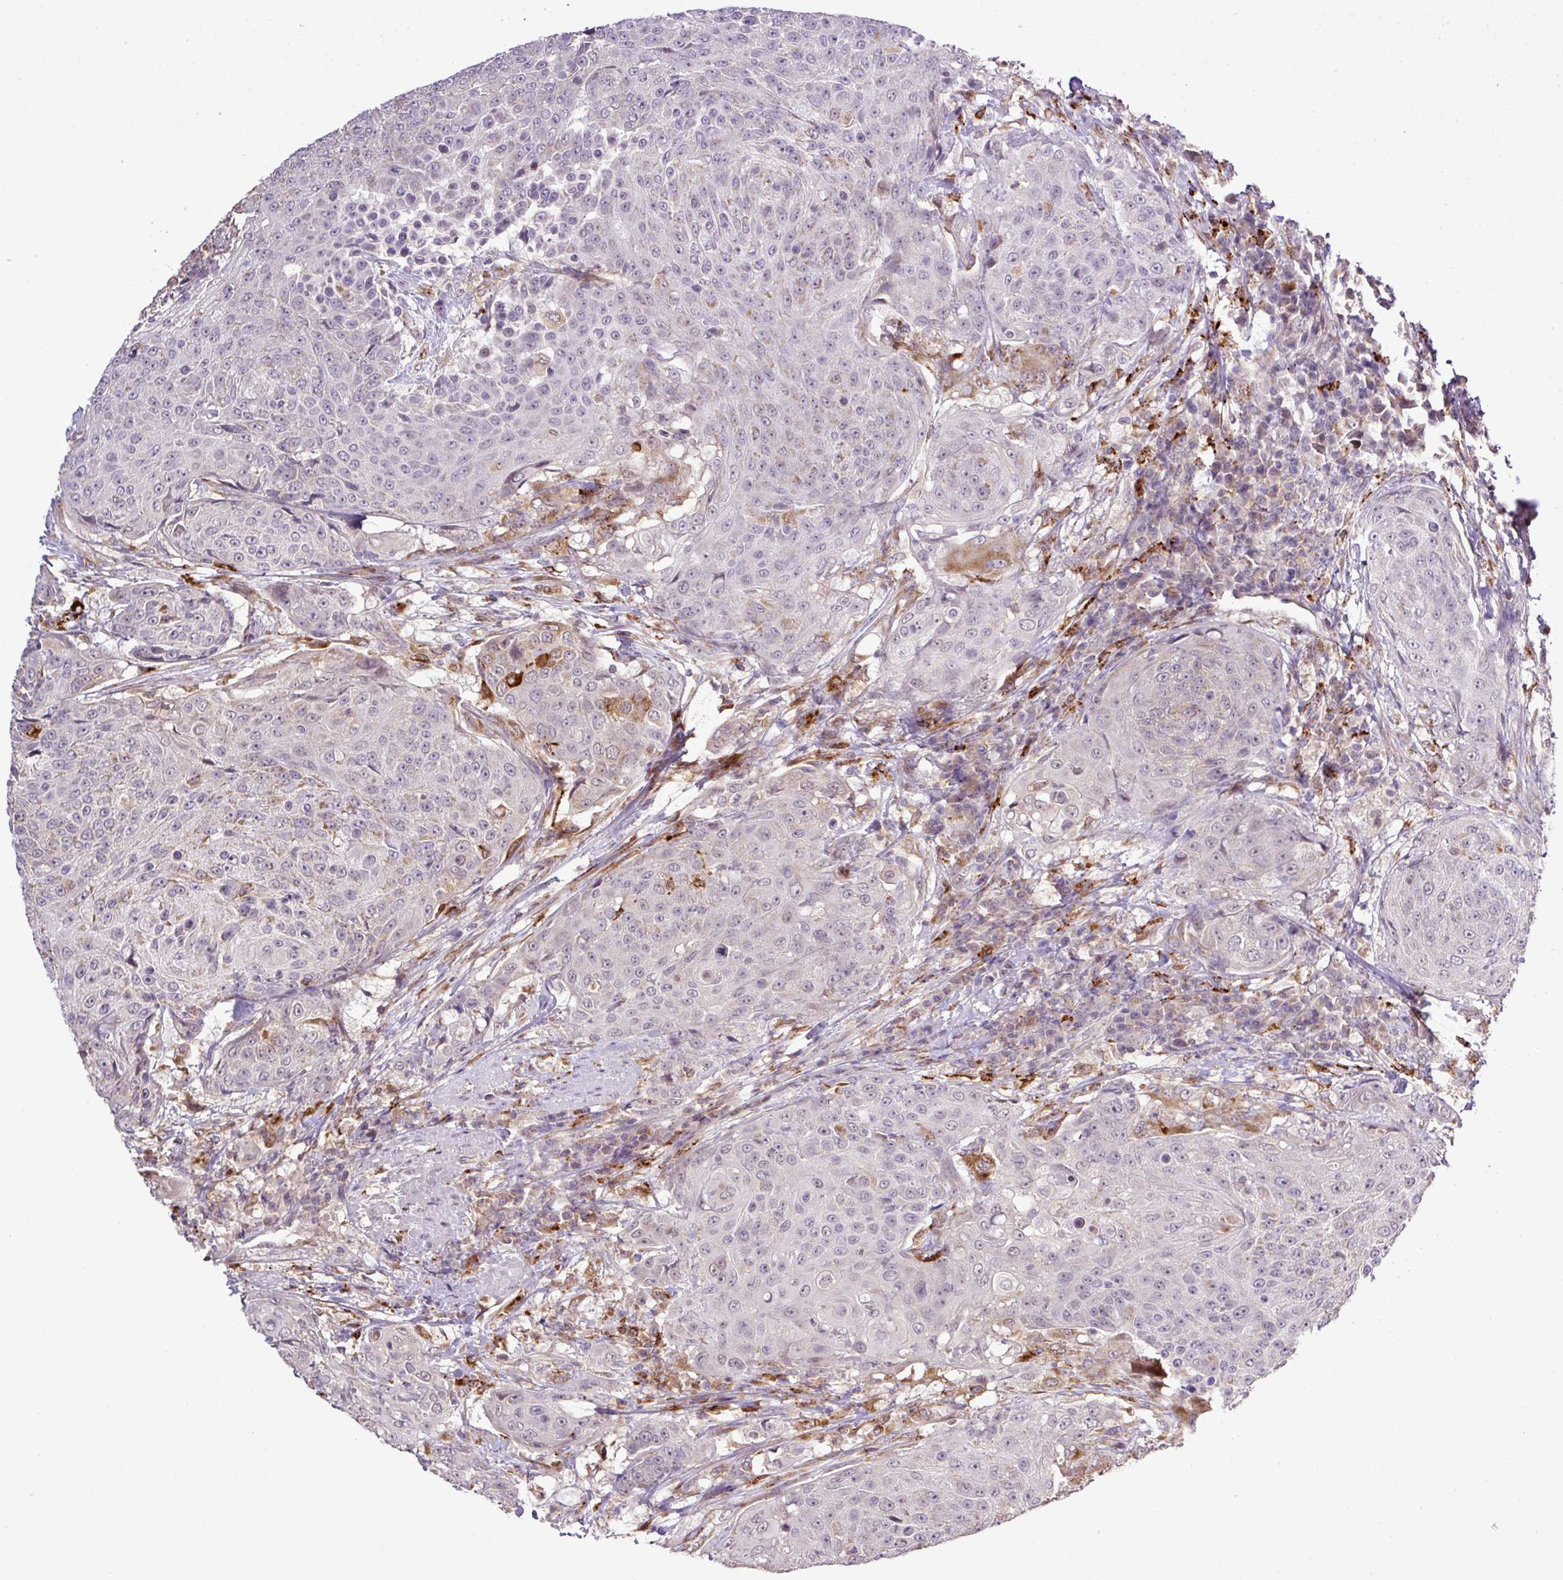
{"staining": {"intensity": "weak", "quantity": "<25%", "location": "cytoplasmic/membranous"}, "tissue": "urothelial cancer", "cell_type": "Tumor cells", "image_type": "cancer", "snomed": [{"axis": "morphology", "description": "Urothelial carcinoma, High grade"}, {"axis": "topography", "description": "Urinary bladder"}], "caption": "Immunohistochemical staining of urothelial cancer exhibits no significant staining in tumor cells.", "gene": "SMCO4", "patient": {"sex": "female", "age": 63}}